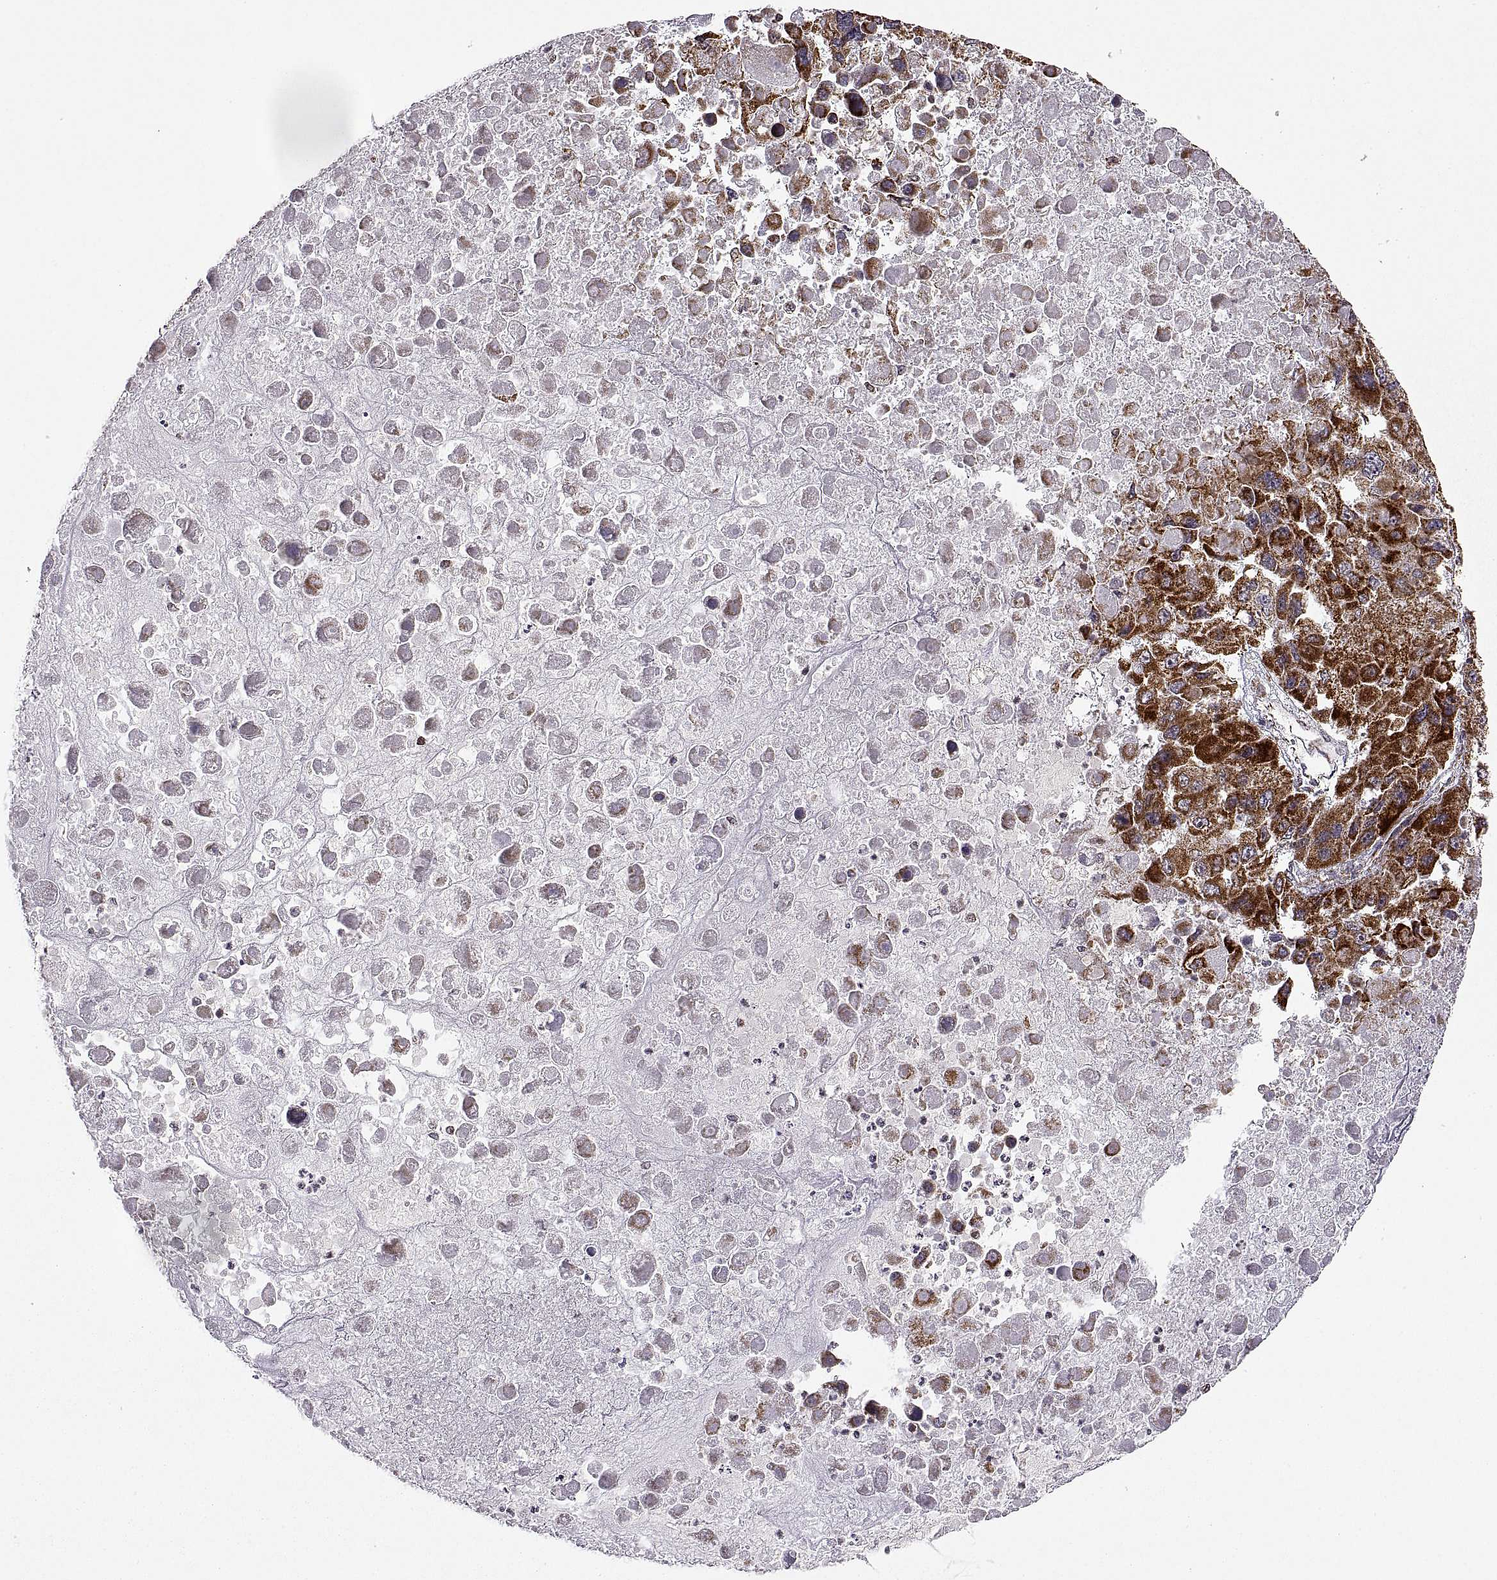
{"staining": {"intensity": "strong", "quantity": ">75%", "location": "cytoplasmic/membranous"}, "tissue": "liver cancer", "cell_type": "Tumor cells", "image_type": "cancer", "snomed": [{"axis": "morphology", "description": "Carcinoma, Hepatocellular, NOS"}, {"axis": "topography", "description": "Liver"}], "caption": "Strong cytoplasmic/membranous expression is identified in about >75% of tumor cells in liver hepatocellular carcinoma.", "gene": "MANBAL", "patient": {"sex": "female", "age": 41}}